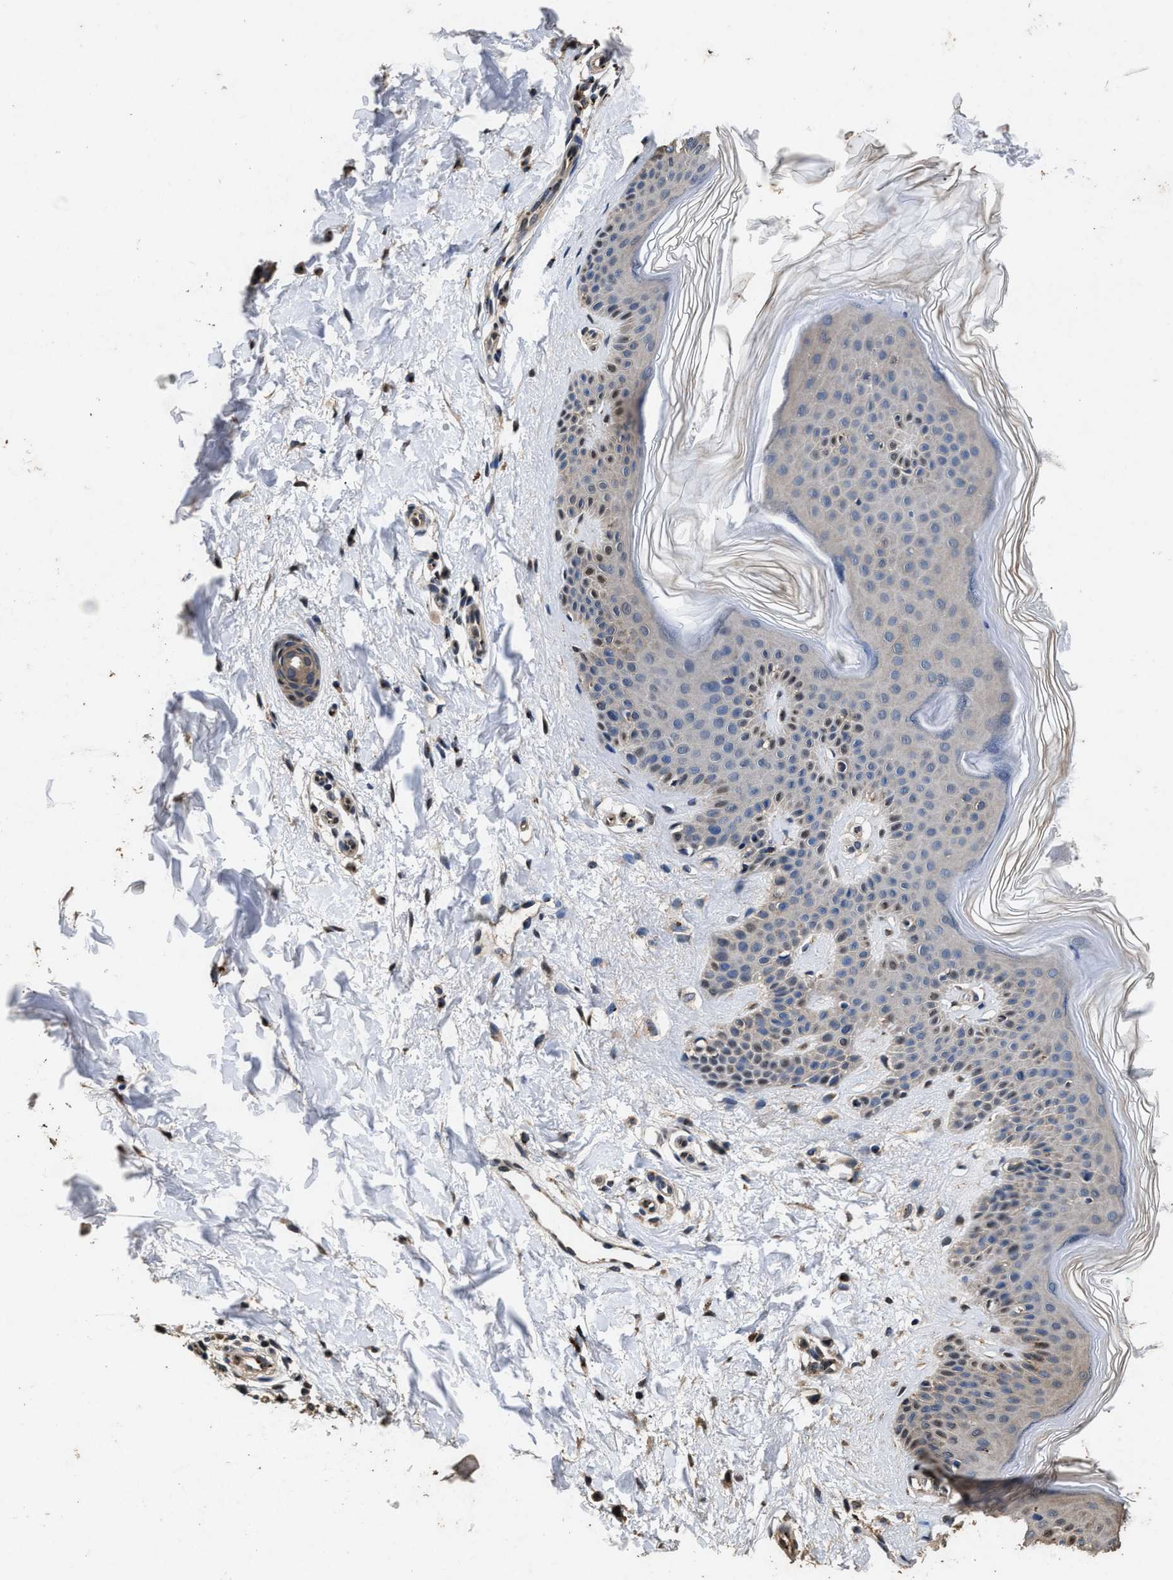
{"staining": {"intensity": "strong", "quantity": ">75%", "location": "nuclear"}, "tissue": "skin", "cell_type": "Fibroblasts", "image_type": "normal", "snomed": [{"axis": "morphology", "description": "Normal tissue, NOS"}, {"axis": "morphology", "description": "Malignant melanoma, Metastatic site"}, {"axis": "topography", "description": "Skin"}], "caption": "Unremarkable skin reveals strong nuclear positivity in about >75% of fibroblasts, visualized by immunohistochemistry.", "gene": "TPST2", "patient": {"sex": "male", "age": 41}}